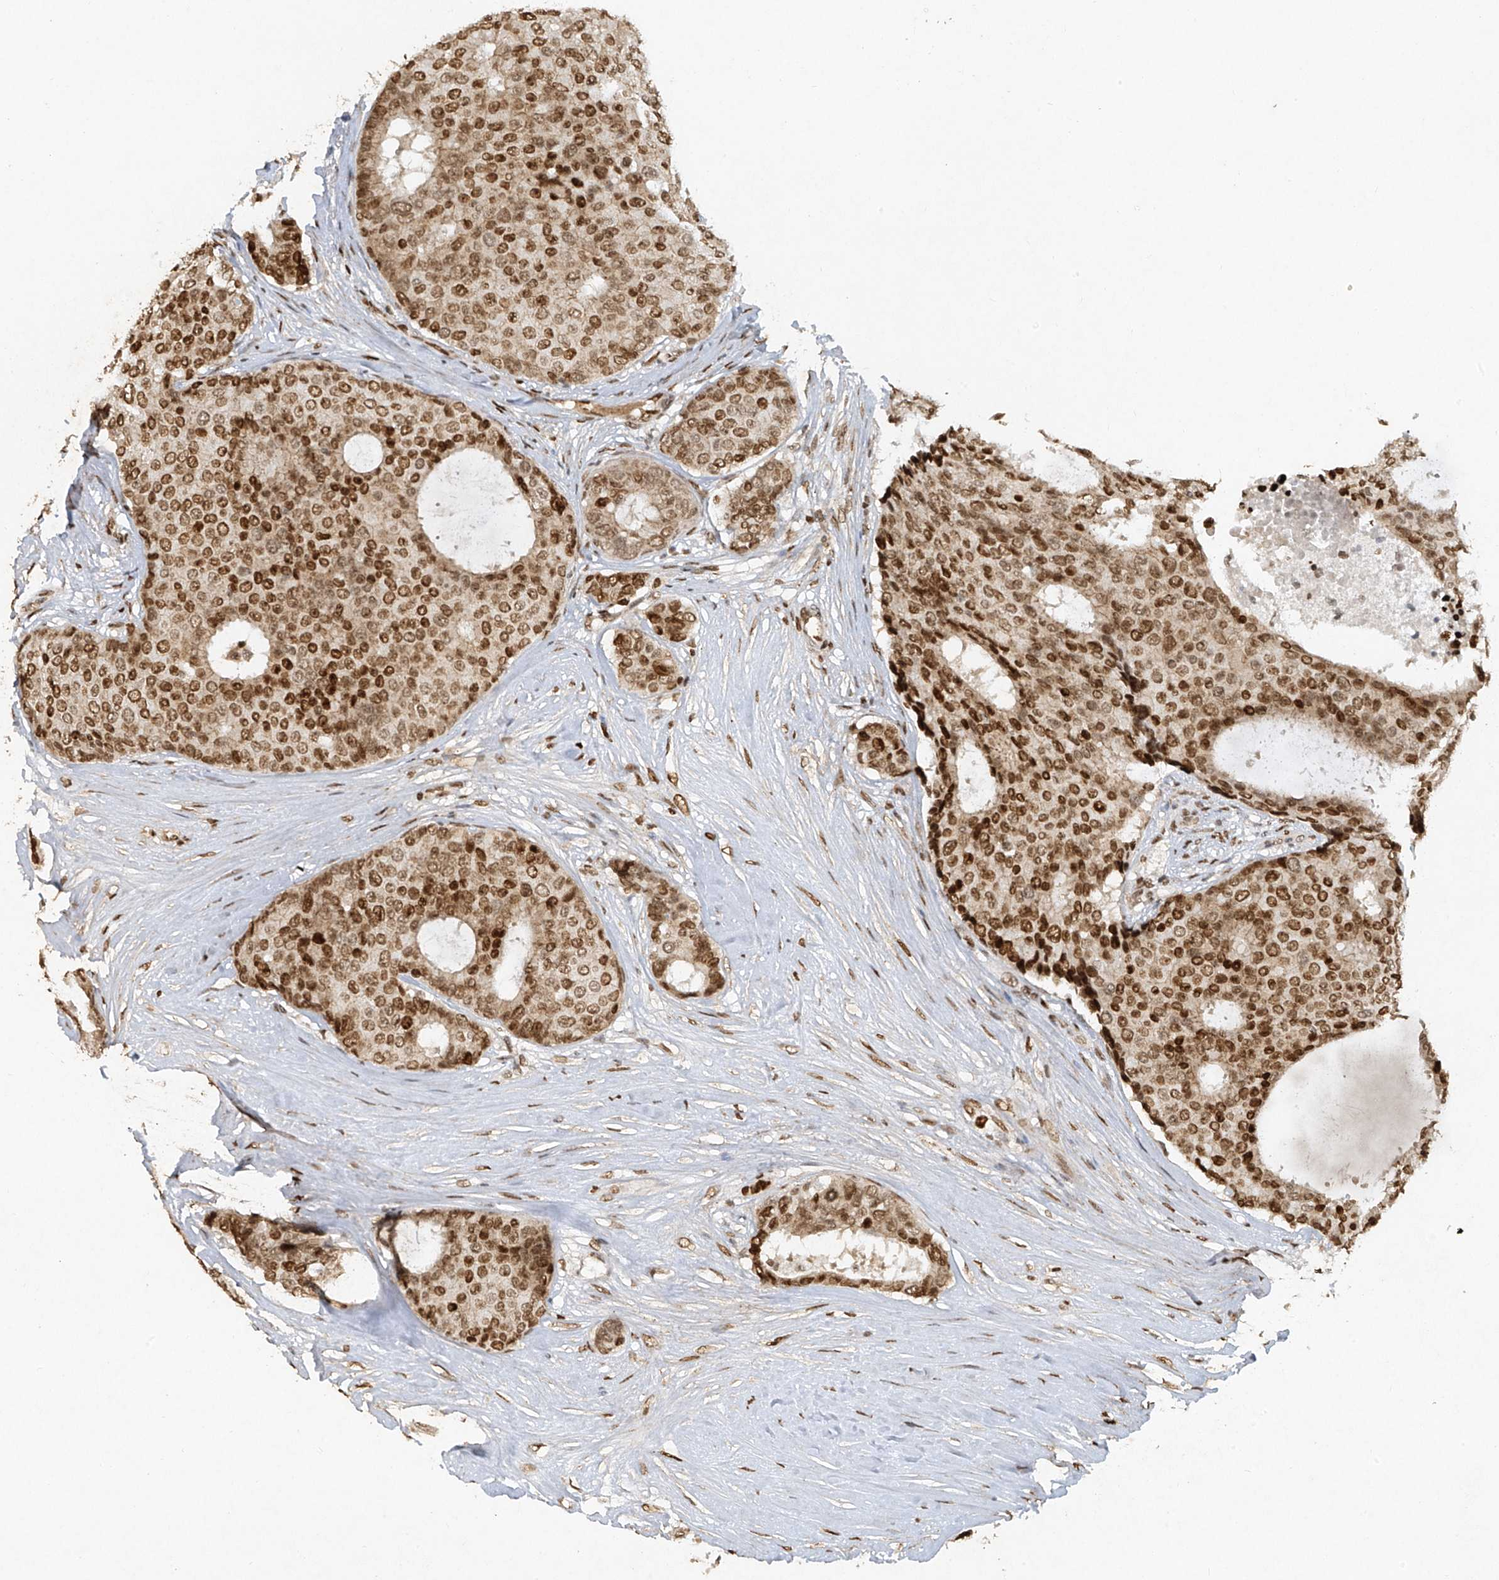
{"staining": {"intensity": "moderate", "quantity": ">75%", "location": "nuclear"}, "tissue": "breast cancer", "cell_type": "Tumor cells", "image_type": "cancer", "snomed": [{"axis": "morphology", "description": "Duct carcinoma"}, {"axis": "topography", "description": "Breast"}], "caption": "DAB (3,3'-diaminobenzidine) immunohistochemical staining of breast cancer demonstrates moderate nuclear protein expression in approximately >75% of tumor cells.", "gene": "ATRIP", "patient": {"sex": "female", "age": 75}}